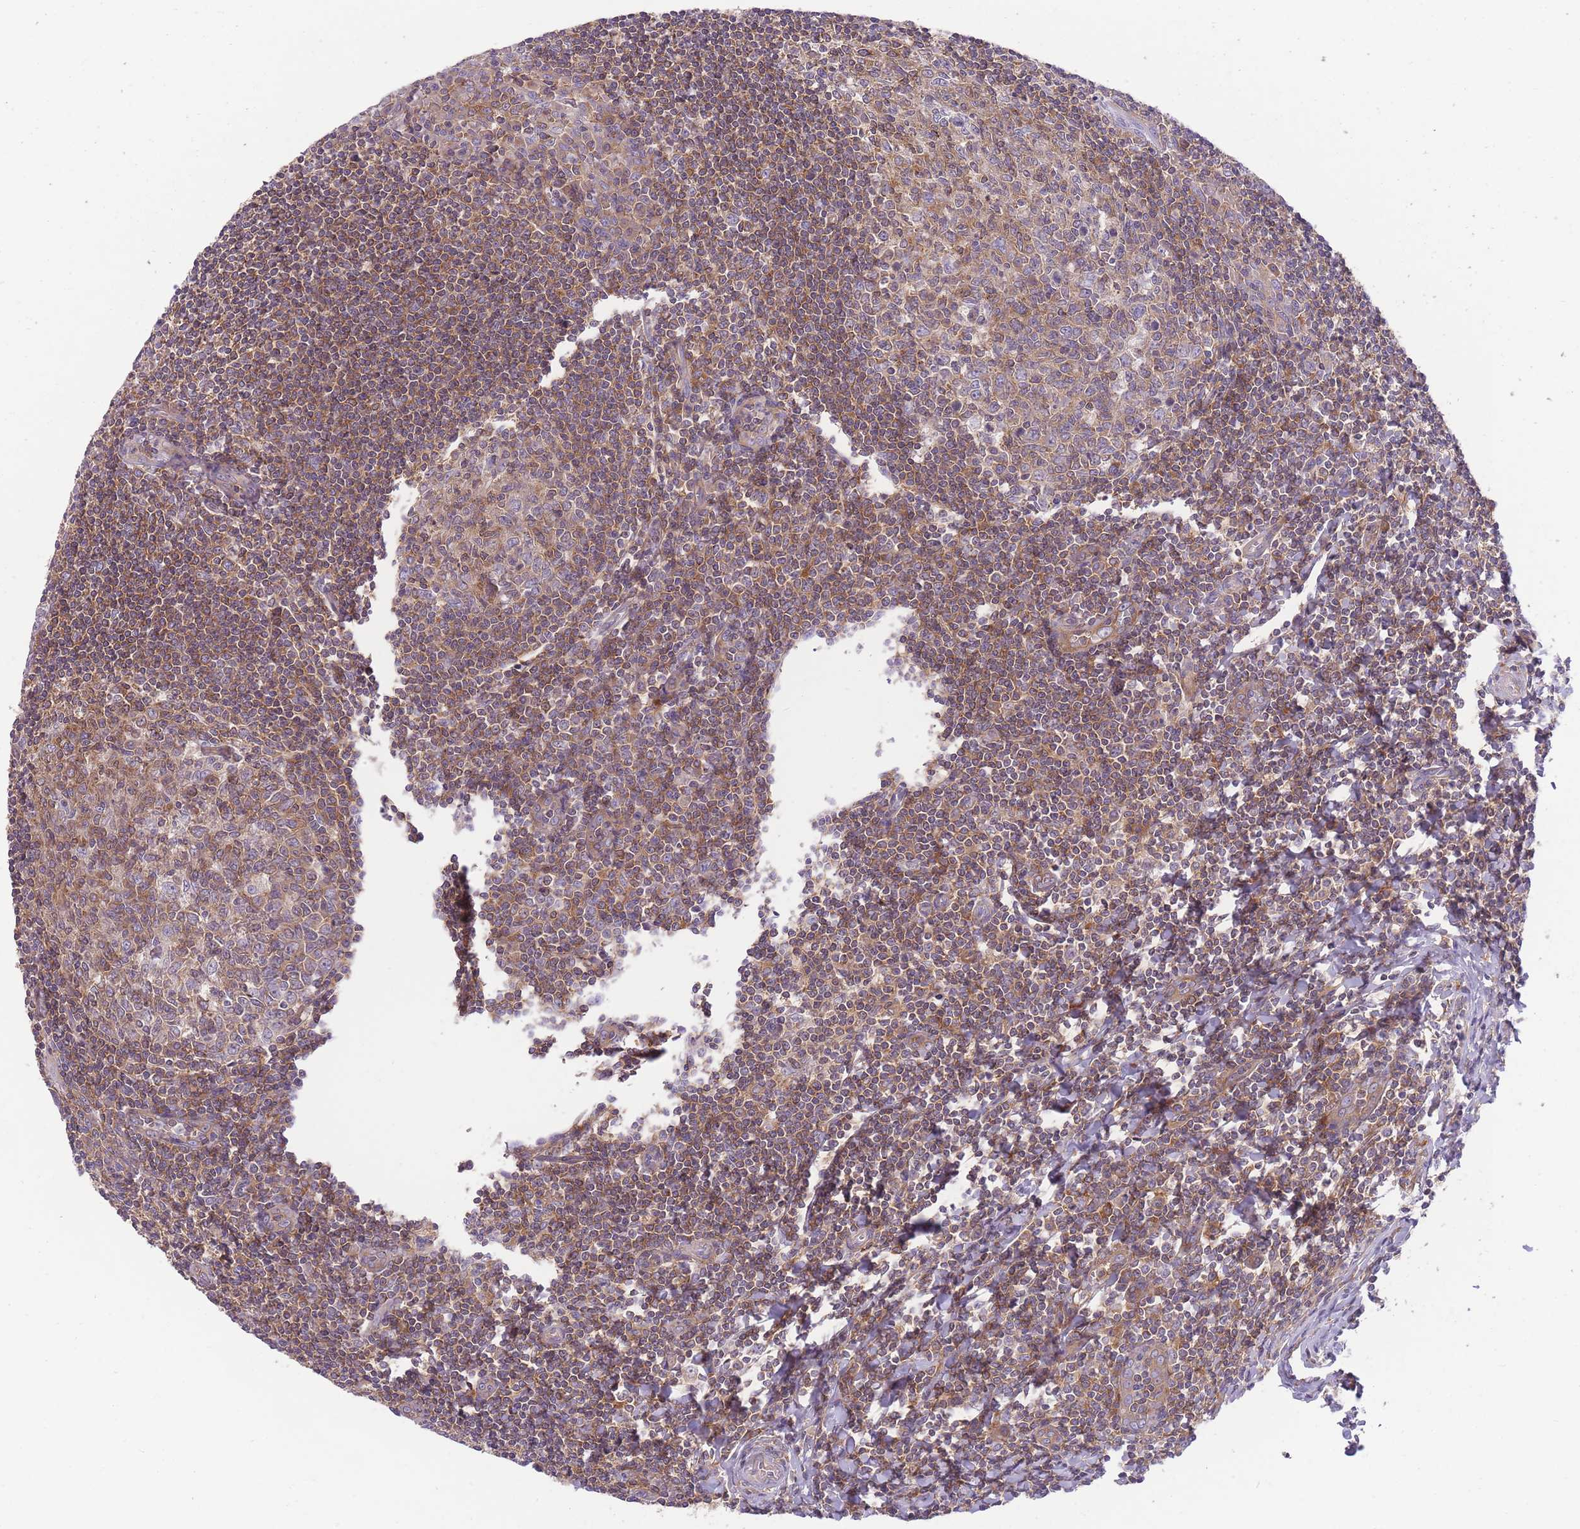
{"staining": {"intensity": "moderate", "quantity": "25%-75%", "location": "cytoplasmic/membranous"}, "tissue": "tonsil", "cell_type": "Germinal center cells", "image_type": "normal", "snomed": [{"axis": "morphology", "description": "Normal tissue, NOS"}, {"axis": "topography", "description": "Tonsil"}], "caption": "Tonsil stained with immunohistochemistry demonstrates moderate cytoplasmic/membranous positivity in about 25%-75% of germinal center cells. (DAB (3,3'-diaminobenzidine) IHC with brightfield microscopy, high magnification).", "gene": "PRKAR1A", "patient": {"sex": "male", "age": 27}}